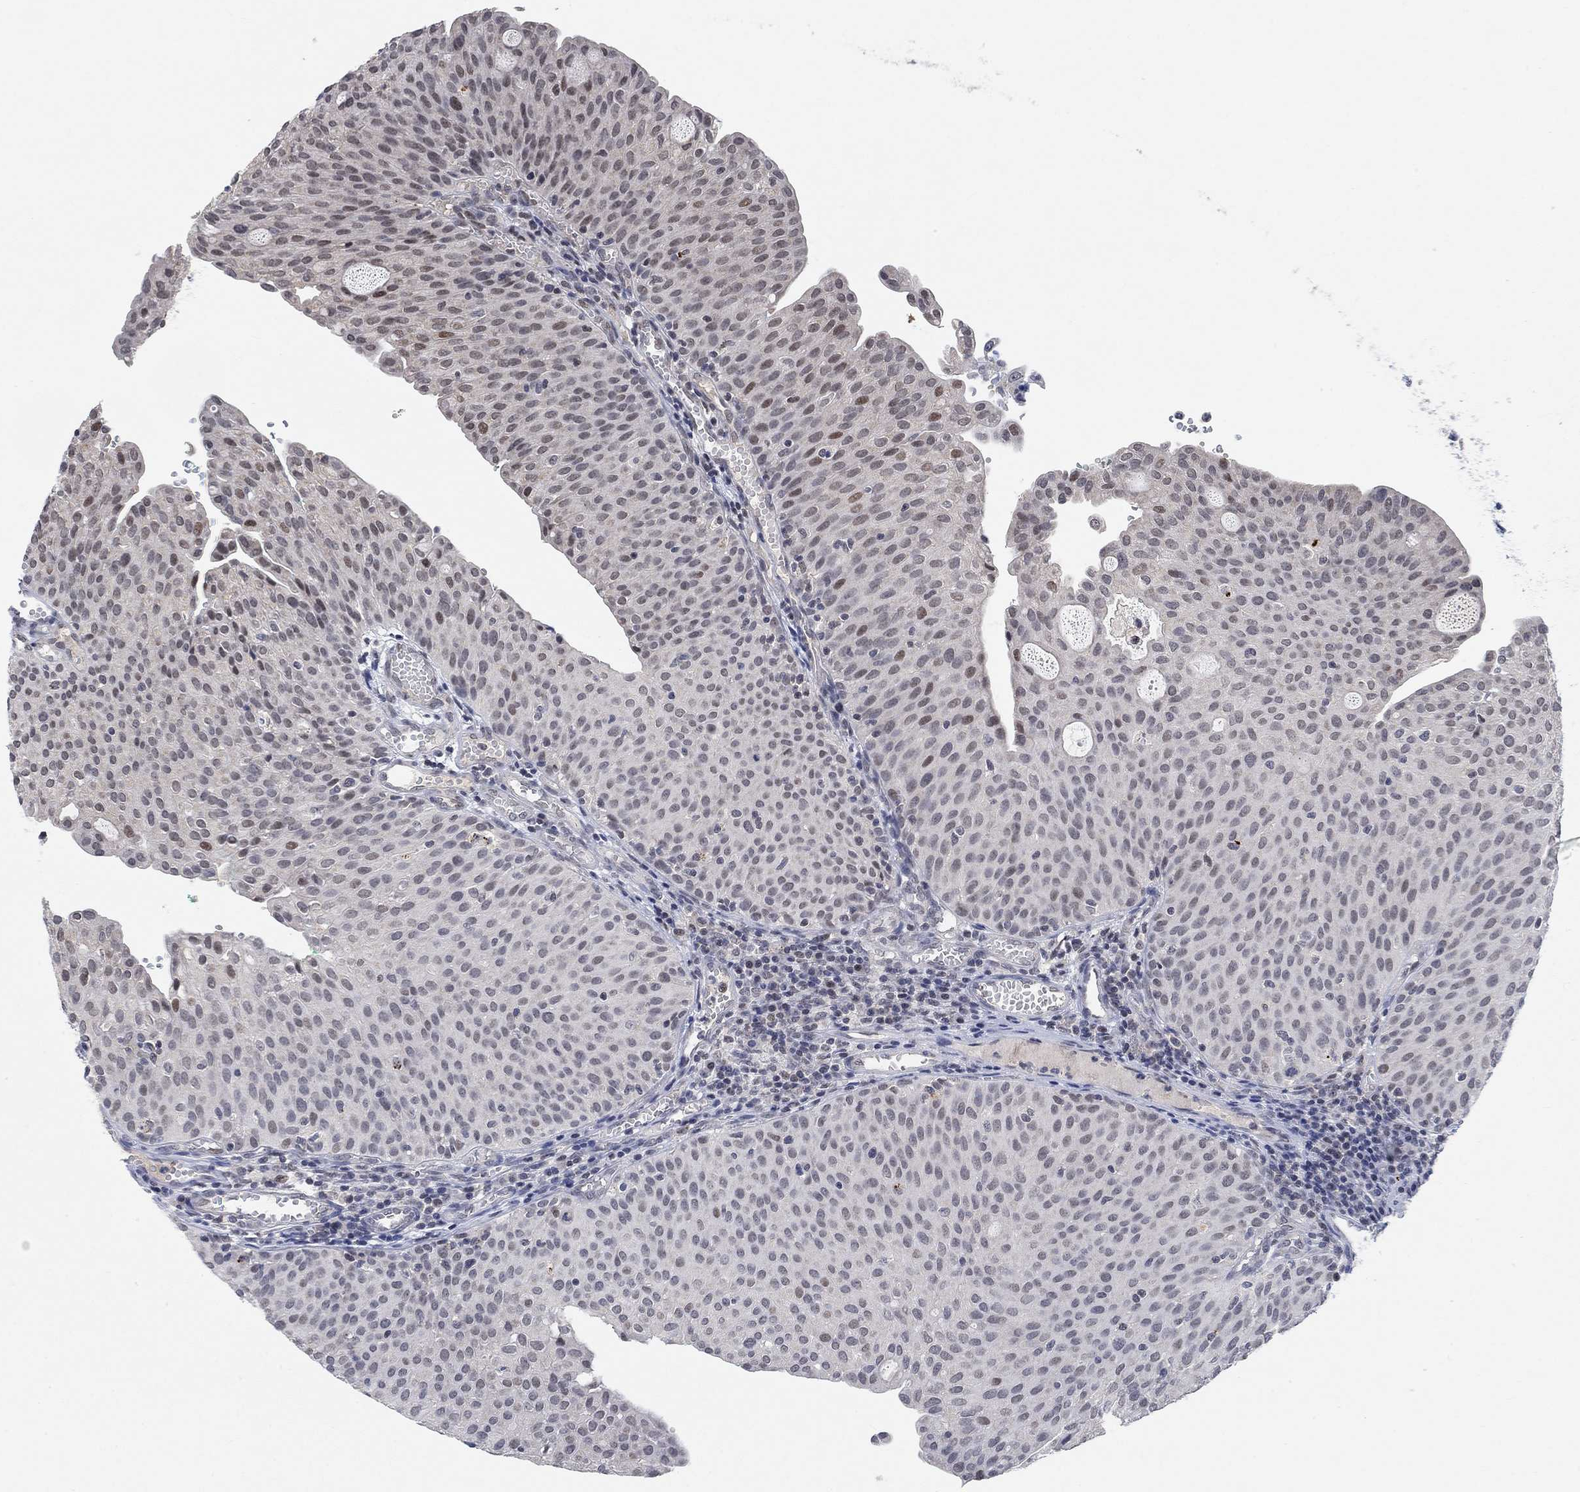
{"staining": {"intensity": "moderate", "quantity": "<25%", "location": "nuclear"}, "tissue": "urothelial cancer", "cell_type": "Tumor cells", "image_type": "cancer", "snomed": [{"axis": "morphology", "description": "Urothelial carcinoma, Low grade"}, {"axis": "topography", "description": "Urinary bladder"}], "caption": "IHC staining of low-grade urothelial carcinoma, which displays low levels of moderate nuclear expression in about <25% of tumor cells indicating moderate nuclear protein staining. The staining was performed using DAB (brown) for protein detection and nuclei were counterstained in hematoxylin (blue).", "gene": "THAP8", "patient": {"sex": "male", "age": 54}}